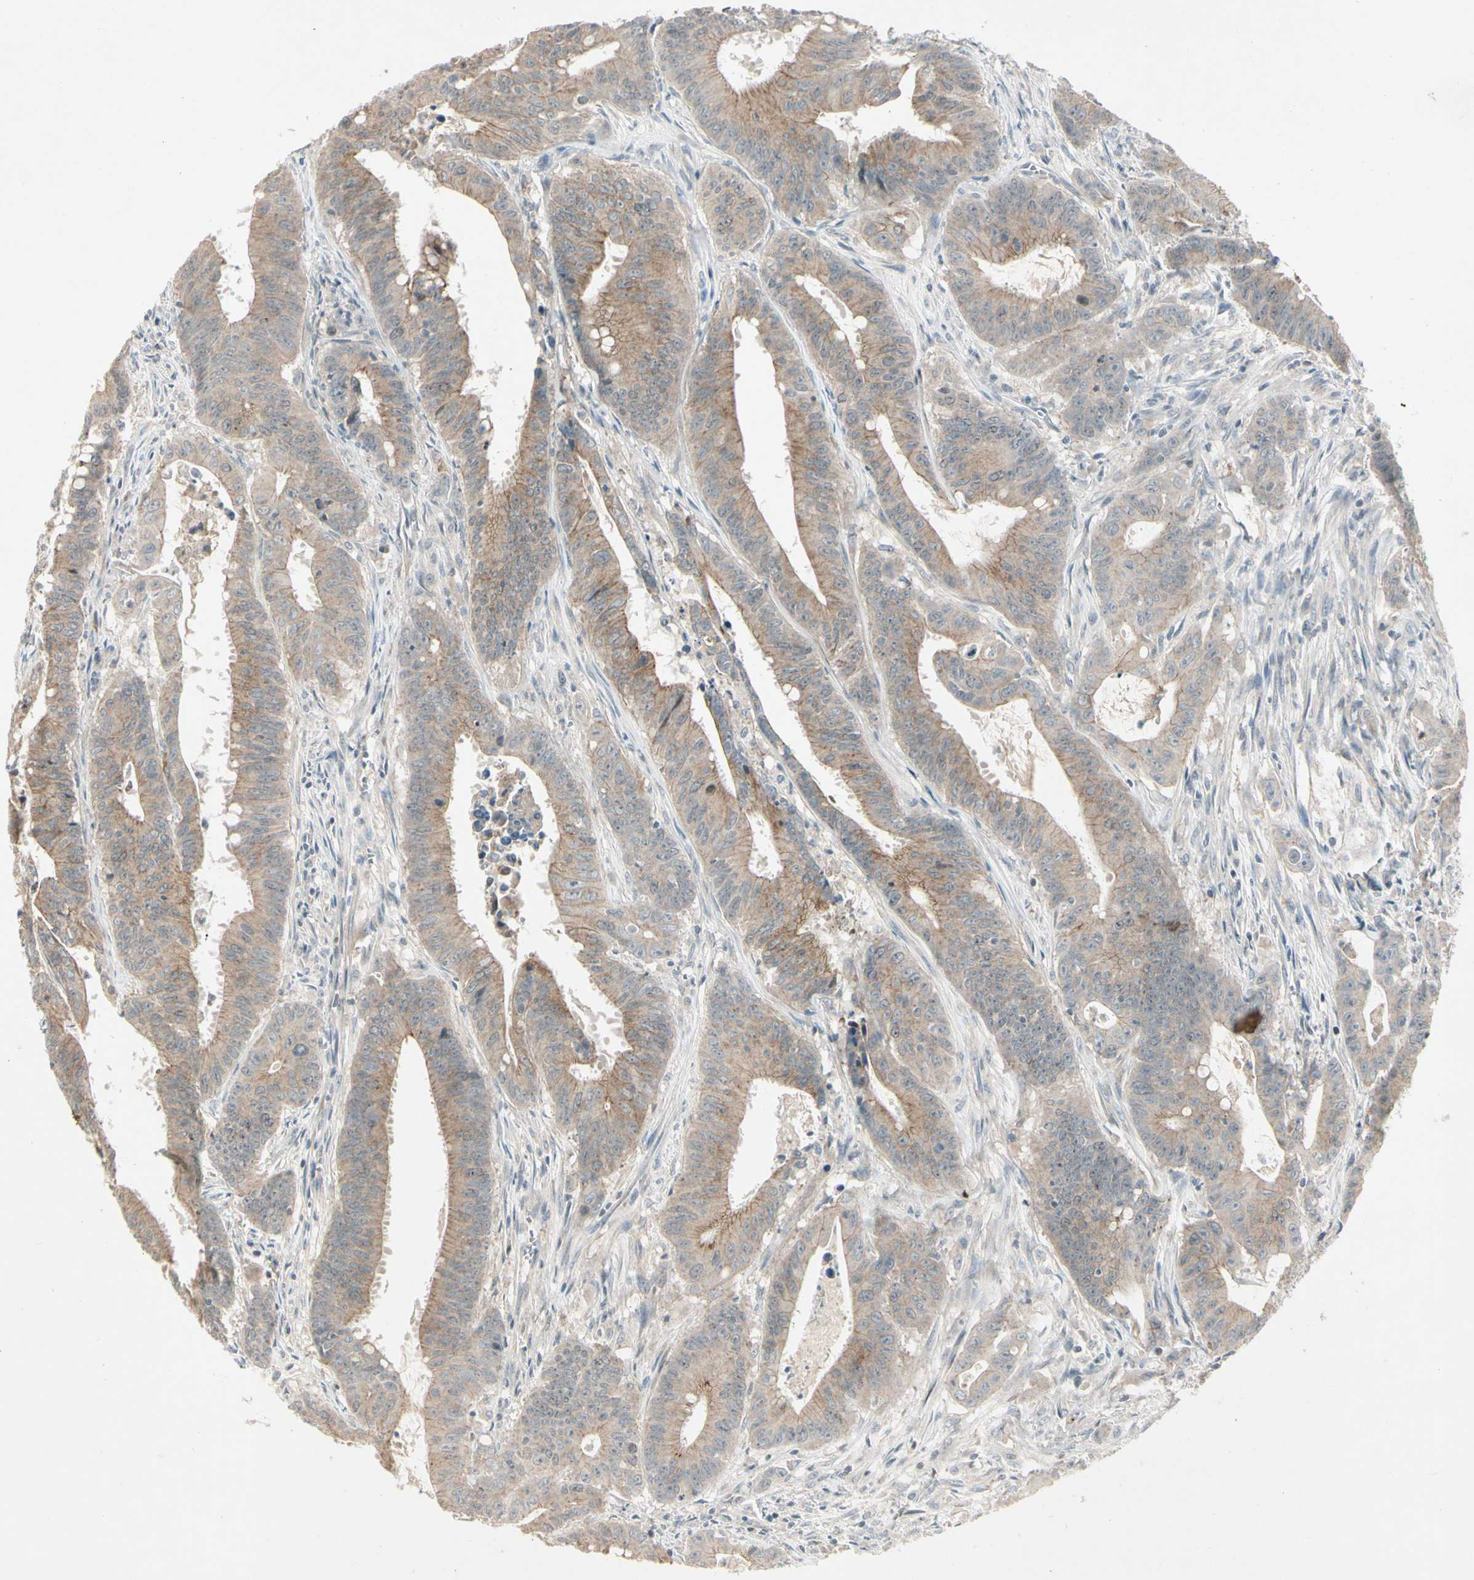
{"staining": {"intensity": "weak", "quantity": ">75%", "location": "cytoplasmic/membranous"}, "tissue": "colorectal cancer", "cell_type": "Tumor cells", "image_type": "cancer", "snomed": [{"axis": "morphology", "description": "Adenocarcinoma, NOS"}, {"axis": "topography", "description": "Colon"}], "caption": "Immunohistochemical staining of human colorectal adenocarcinoma shows low levels of weak cytoplasmic/membranous expression in approximately >75% of tumor cells. (brown staining indicates protein expression, while blue staining denotes nuclei).", "gene": "ICAM5", "patient": {"sex": "male", "age": 45}}